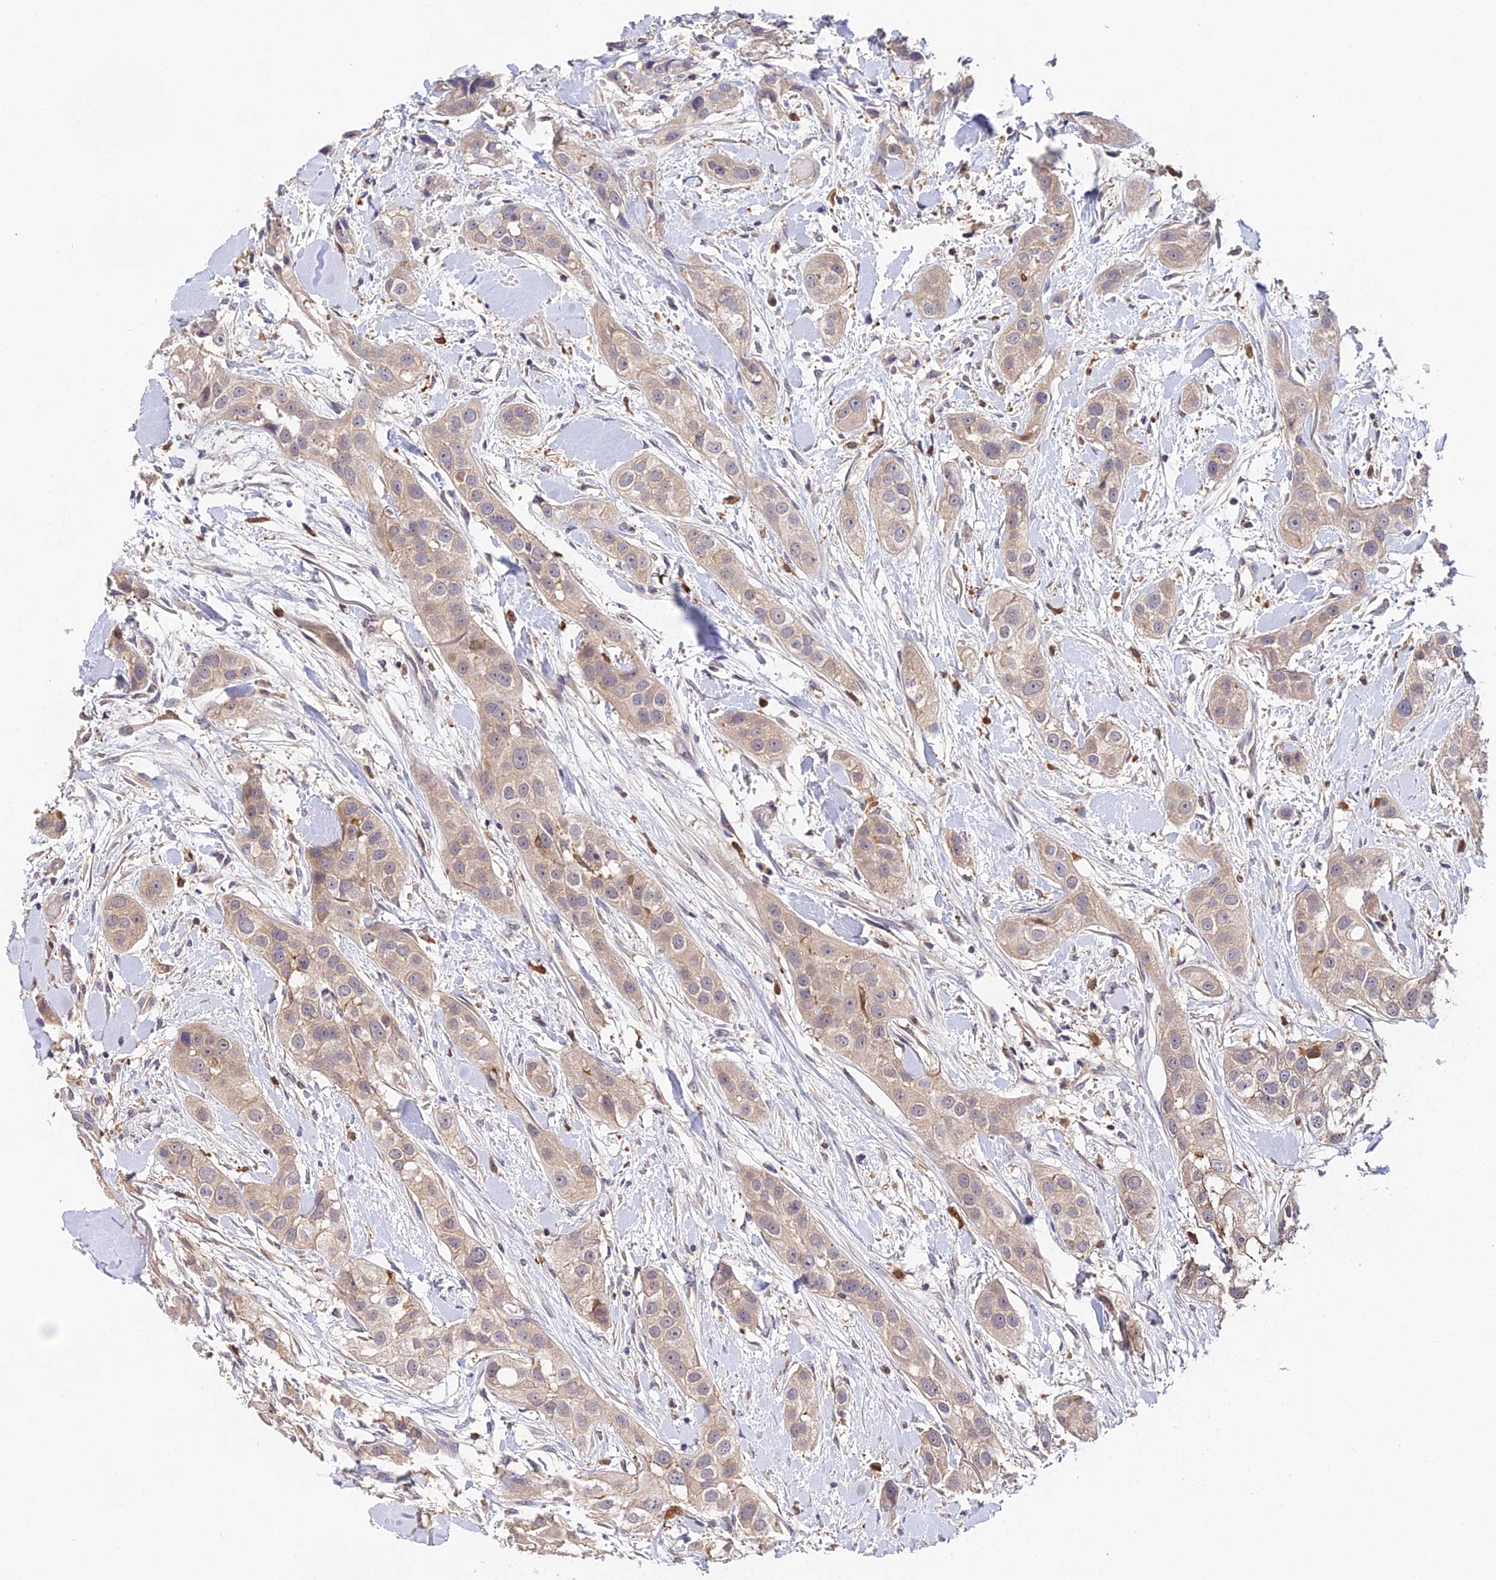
{"staining": {"intensity": "weak", "quantity": ">75%", "location": "cytoplasmic/membranous"}, "tissue": "head and neck cancer", "cell_type": "Tumor cells", "image_type": "cancer", "snomed": [{"axis": "morphology", "description": "Normal tissue, NOS"}, {"axis": "morphology", "description": "Squamous cell carcinoma, NOS"}, {"axis": "topography", "description": "Skeletal muscle"}, {"axis": "topography", "description": "Head-Neck"}], "caption": "Immunohistochemical staining of head and neck cancer shows low levels of weak cytoplasmic/membranous protein positivity in approximately >75% of tumor cells.", "gene": "FBP1", "patient": {"sex": "male", "age": 51}}